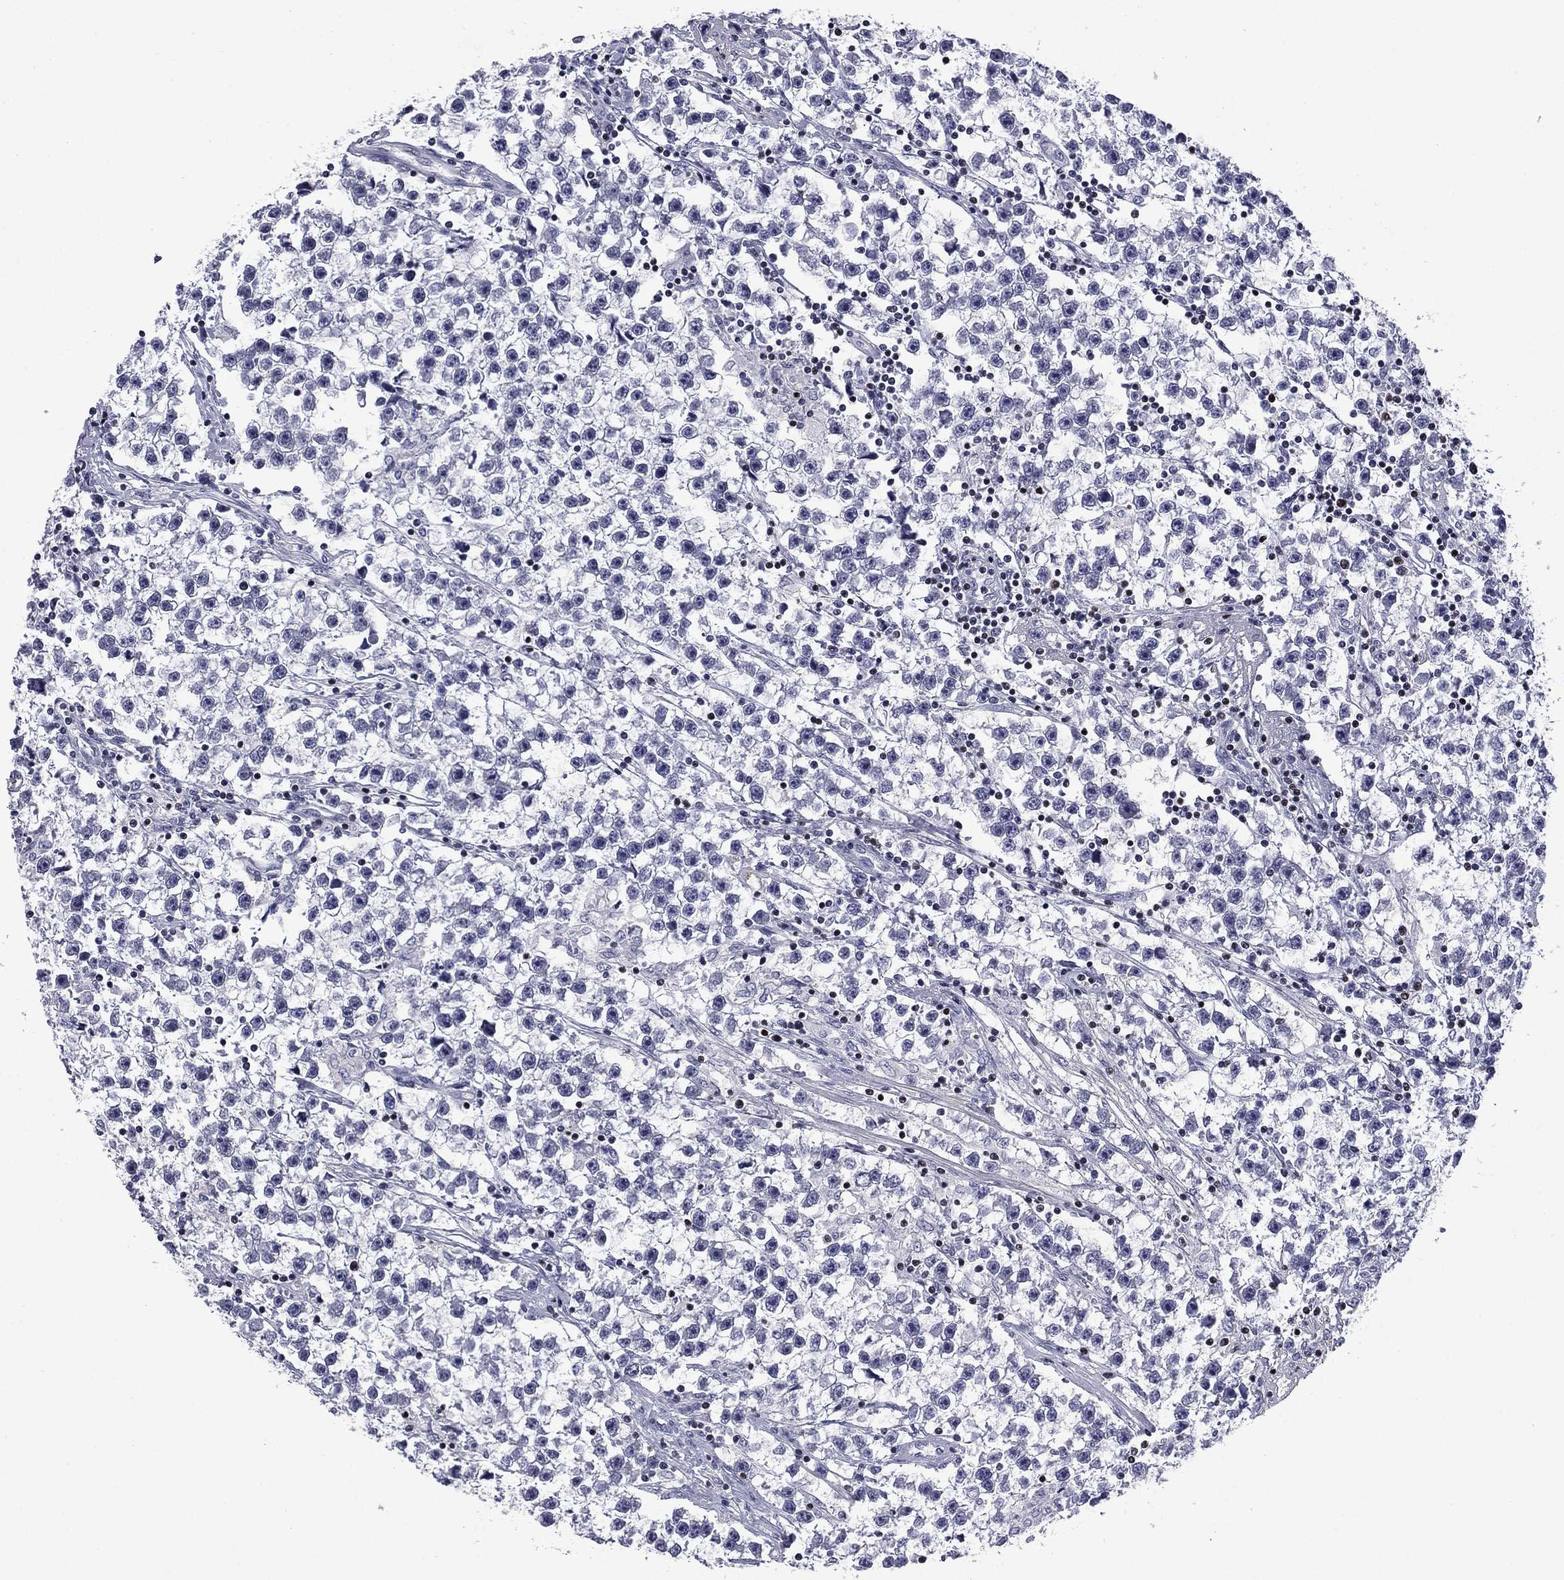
{"staining": {"intensity": "negative", "quantity": "none", "location": "none"}, "tissue": "testis cancer", "cell_type": "Tumor cells", "image_type": "cancer", "snomed": [{"axis": "morphology", "description": "Seminoma, NOS"}, {"axis": "topography", "description": "Testis"}], "caption": "Immunohistochemistry (IHC) histopathology image of testis seminoma stained for a protein (brown), which reveals no positivity in tumor cells.", "gene": "IKZF3", "patient": {"sex": "male", "age": 59}}